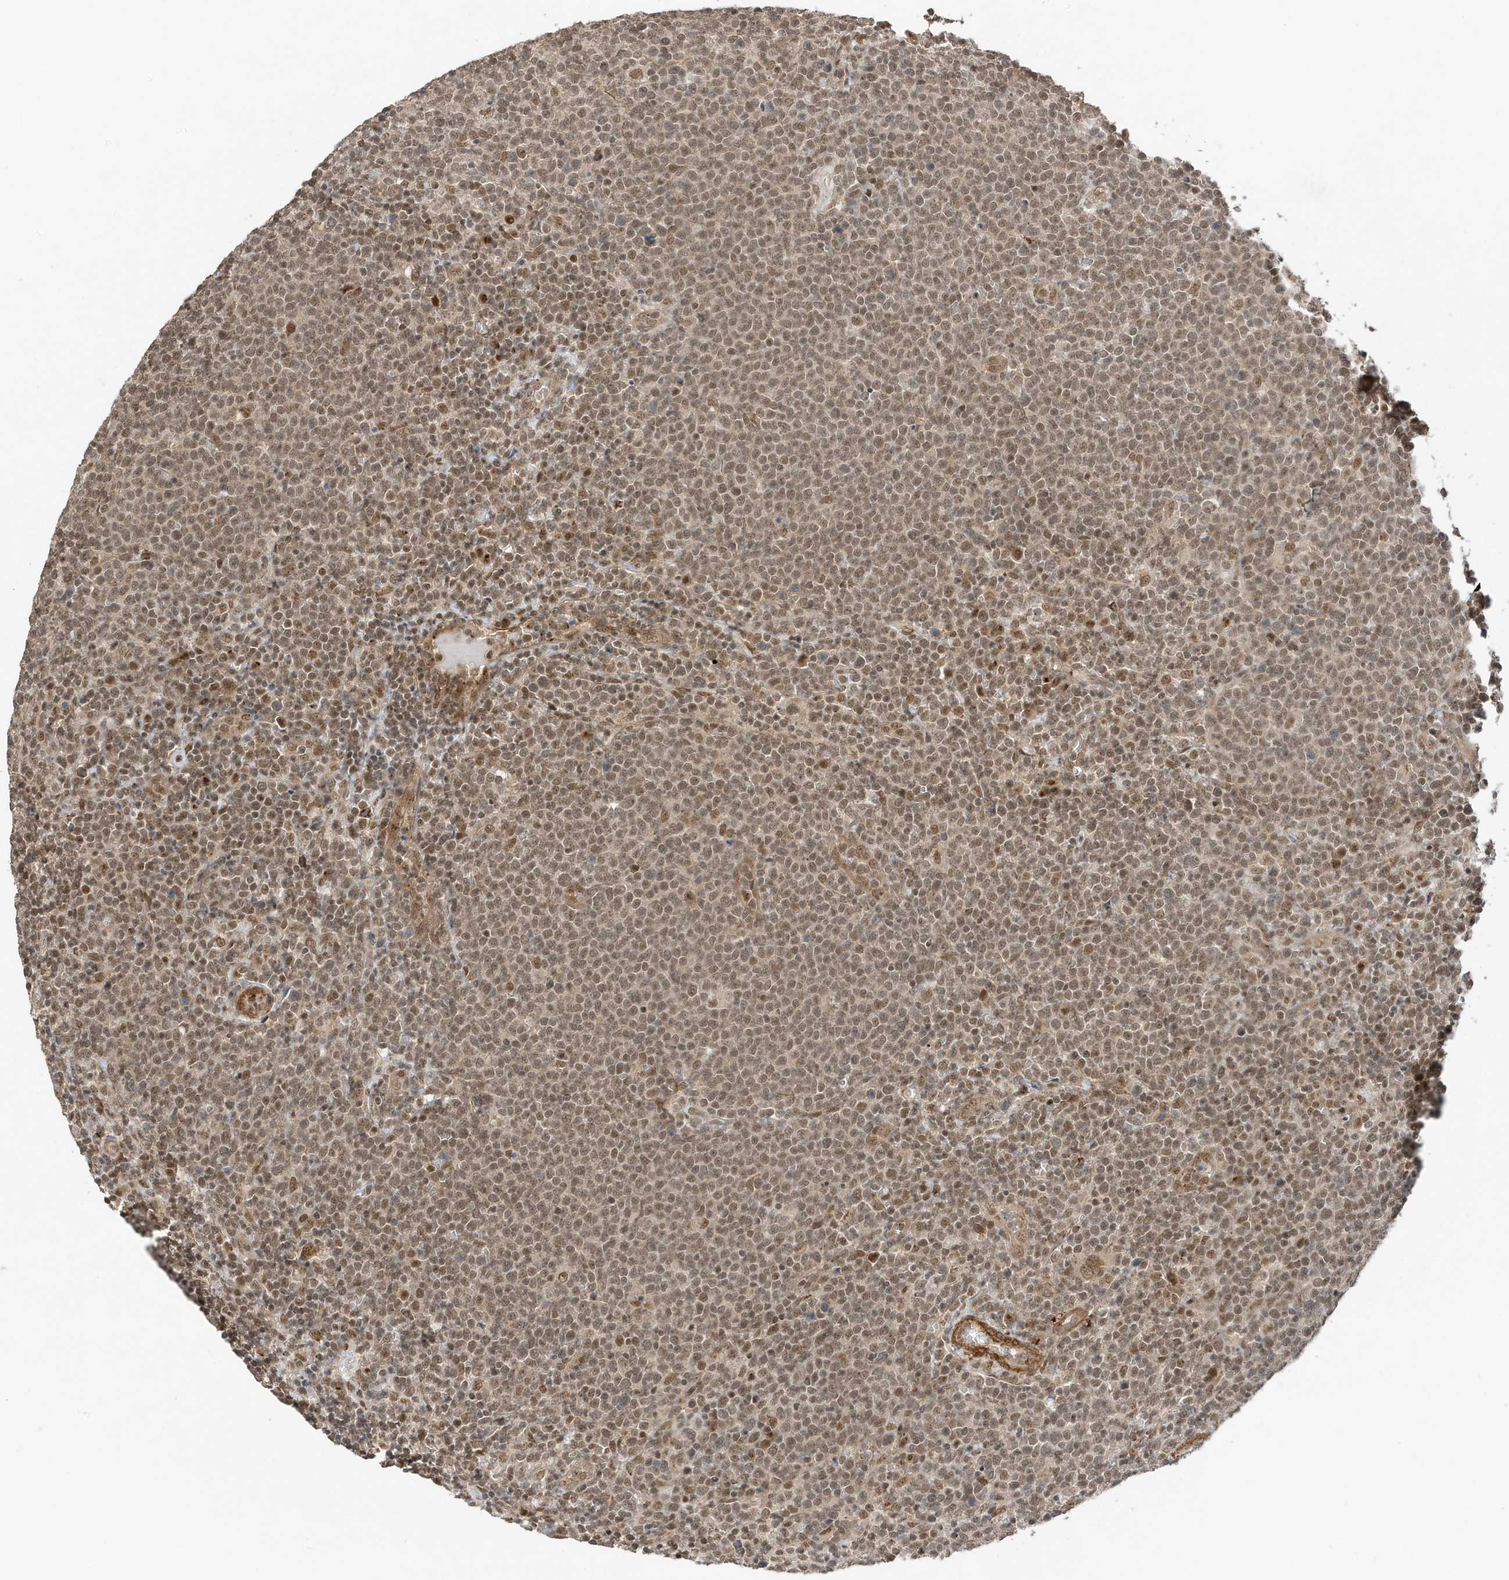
{"staining": {"intensity": "weak", "quantity": "25%-75%", "location": "nuclear"}, "tissue": "lymphoma", "cell_type": "Tumor cells", "image_type": "cancer", "snomed": [{"axis": "morphology", "description": "Malignant lymphoma, non-Hodgkin's type, High grade"}, {"axis": "topography", "description": "Lymph node"}], "caption": "This is a micrograph of immunohistochemistry staining of malignant lymphoma, non-Hodgkin's type (high-grade), which shows weak positivity in the nuclear of tumor cells.", "gene": "MAST3", "patient": {"sex": "male", "age": 61}}